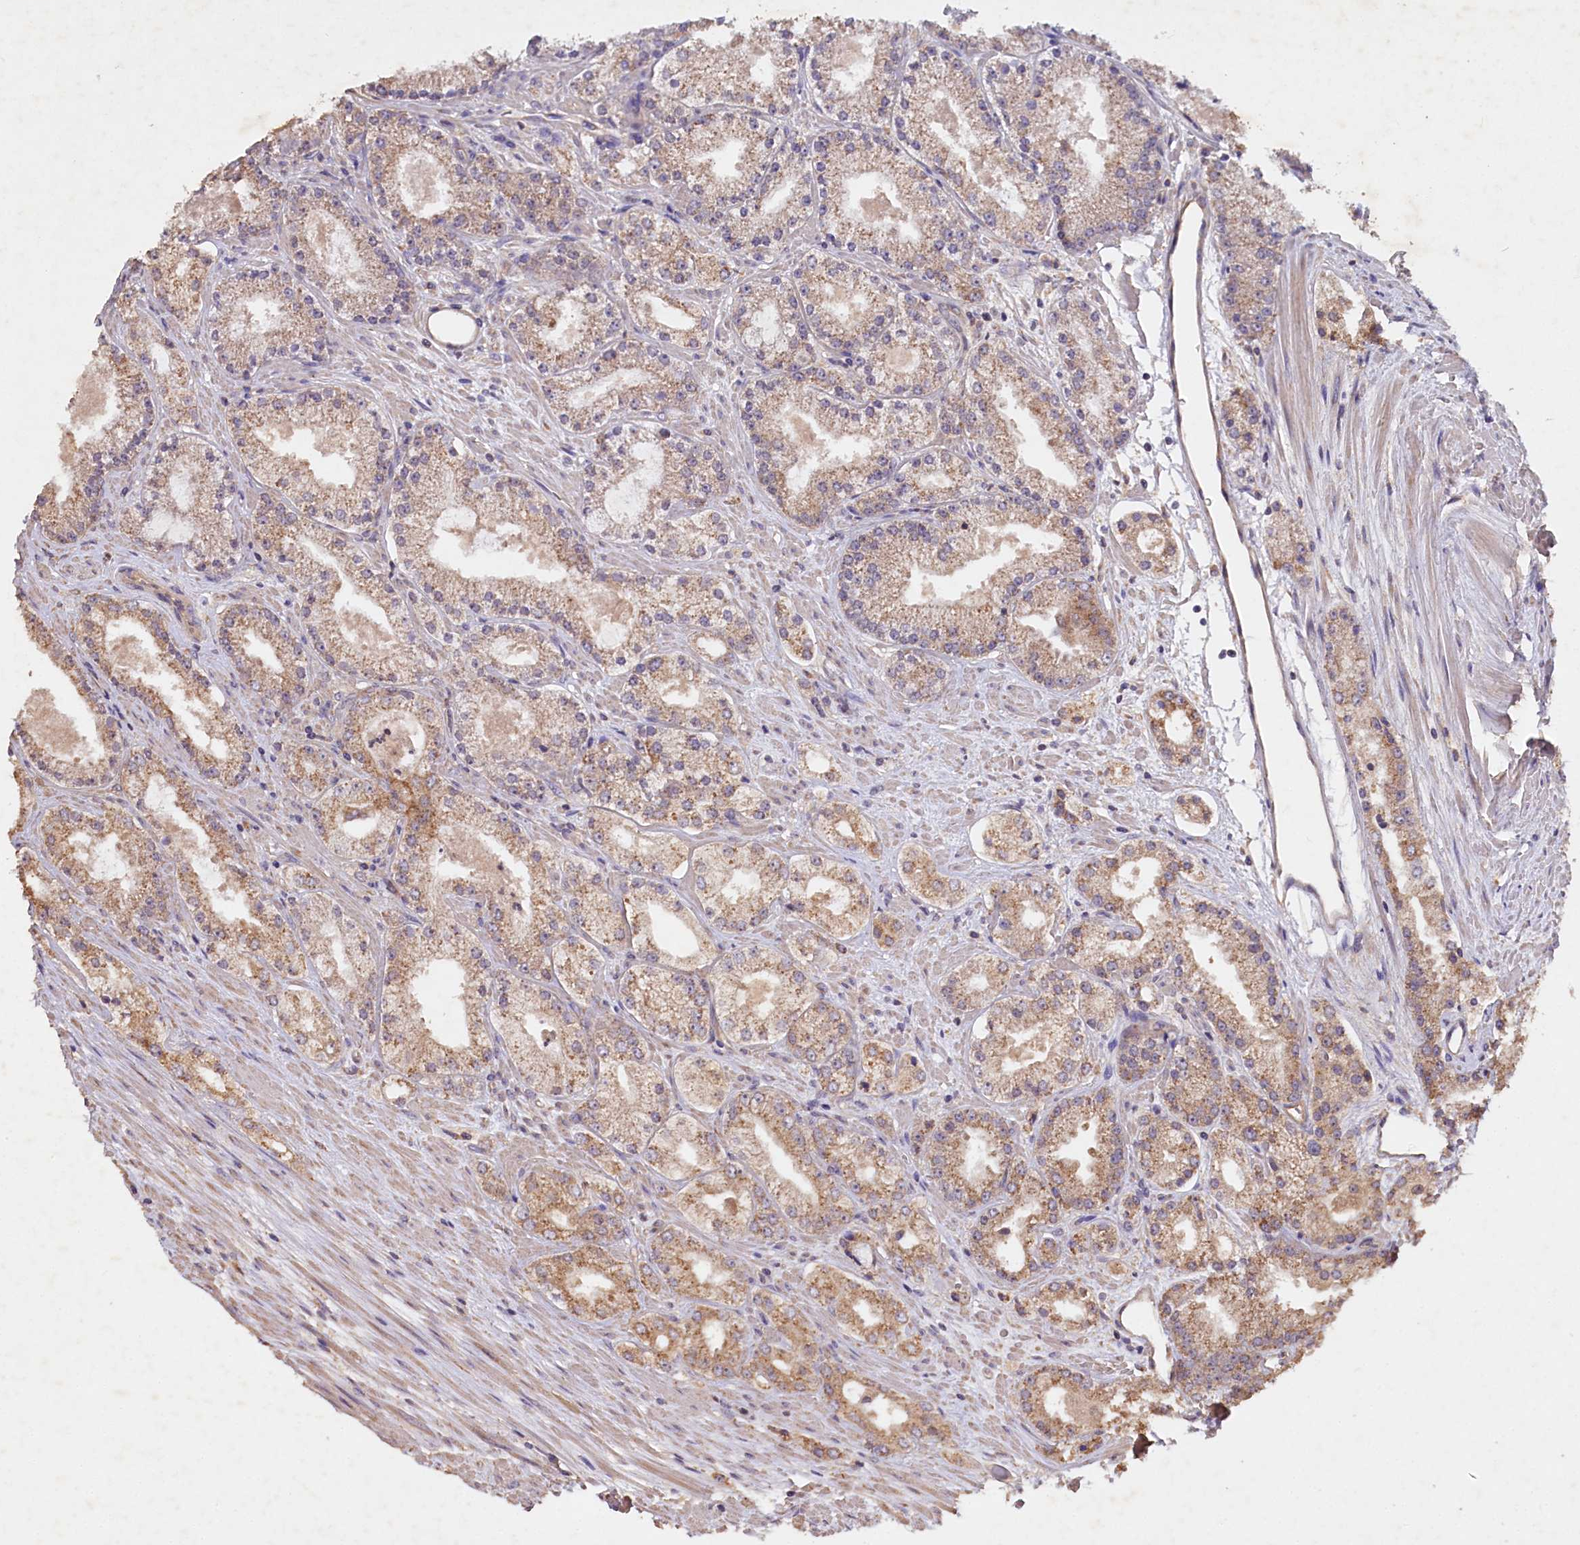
{"staining": {"intensity": "moderate", "quantity": ">75%", "location": "cytoplasmic/membranous"}, "tissue": "prostate cancer", "cell_type": "Tumor cells", "image_type": "cancer", "snomed": [{"axis": "morphology", "description": "Adenocarcinoma, Low grade"}, {"axis": "topography", "description": "Prostate"}], "caption": "This is a micrograph of IHC staining of prostate cancer (adenocarcinoma (low-grade)), which shows moderate staining in the cytoplasmic/membranous of tumor cells.", "gene": "ETFBKMT", "patient": {"sex": "male", "age": 69}}